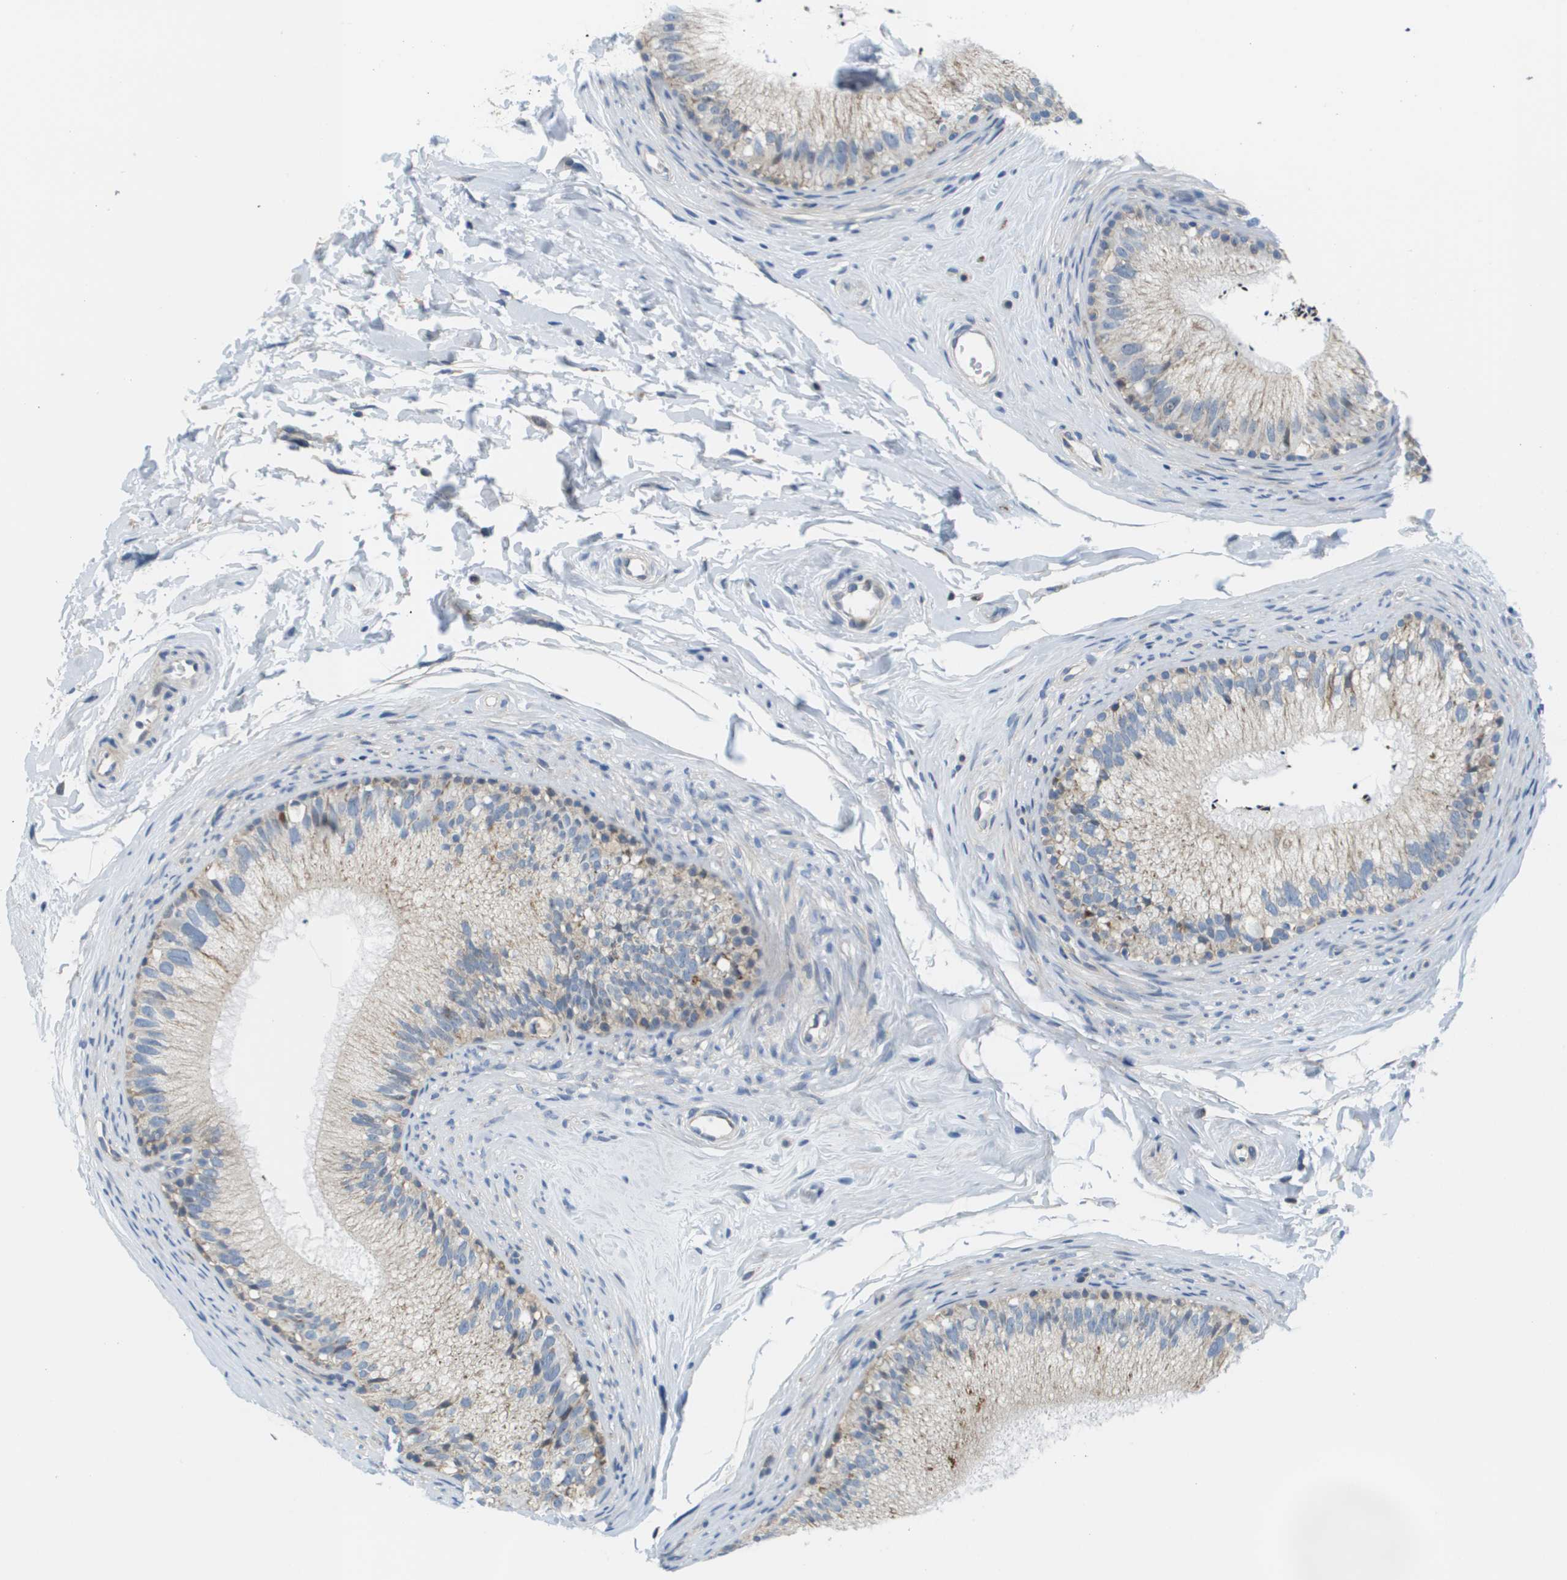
{"staining": {"intensity": "weak", "quantity": "<25%", "location": "cytoplasmic/membranous"}, "tissue": "epididymis", "cell_type": "Glandular cells", "image_type": "normal", "snomed": [{"axis": "morphology", "description": "Normal tissue, NOS"}, {"axis": "topography", "description": "Epididymis"}], "caption": "This is a histopathology image of immunohistochemistry staining of normal epididymis, which shows no expression in glandular cells. (DAB (3,3'-diaminobenzidine) immunohistochemistry visualized using brightfield microscopy, high magnification).", "gene": "KRT23", "patient": {"sex": "male", "age": 56}}